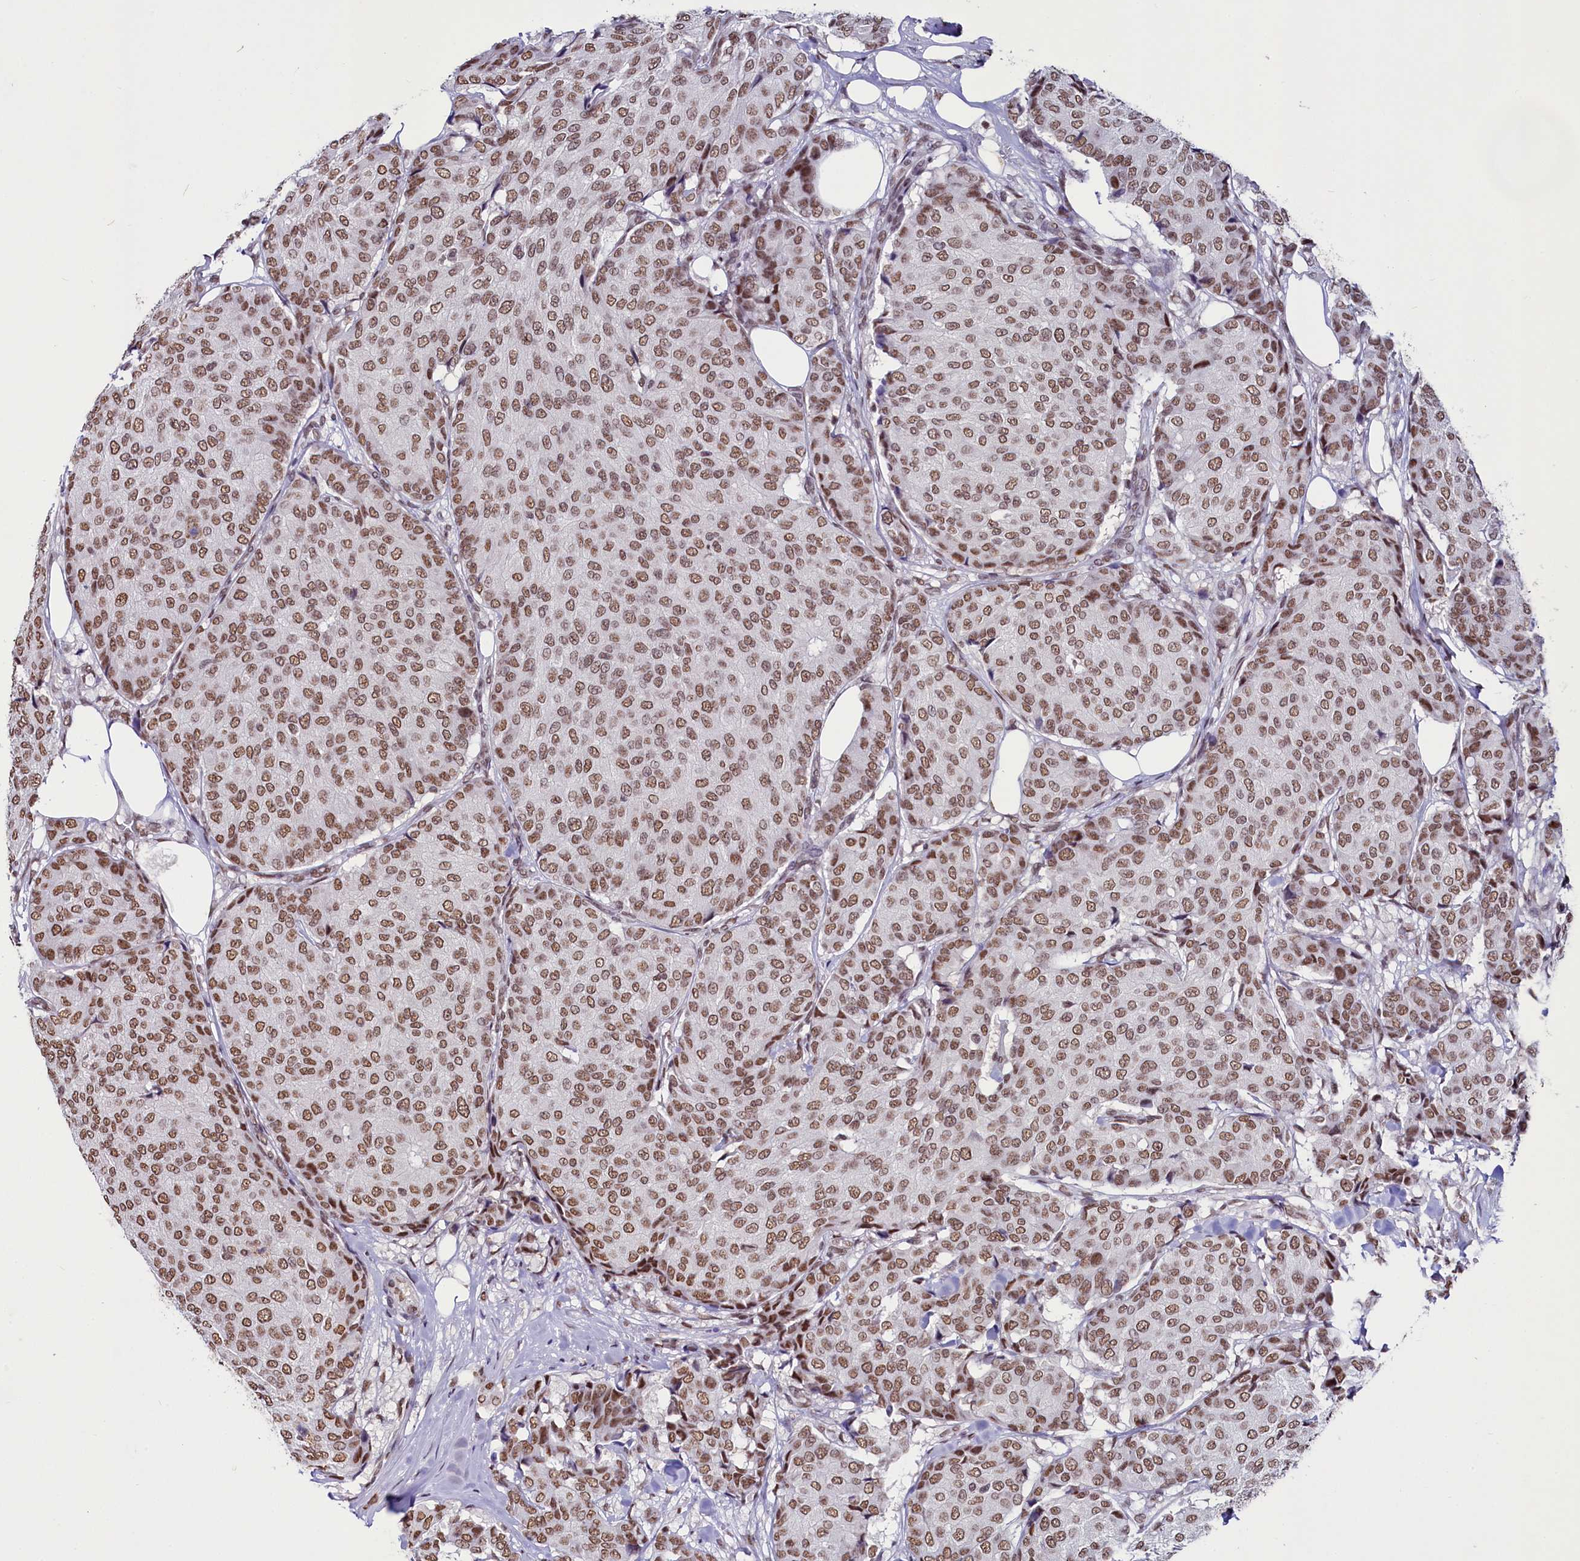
{"staining": {"intensity": "moderate", "quantity": ">75%", "location": "nuclear"}, "tissue": "breast cancer", "cell_type": "Tumor cells", "image_type": "cancer", "snomed": [{"axis": "morphology", "description": "Duct carcinoma"}, {"axis": "topography", "description": "Breast"}], "caption": "Breast cancer (invasive ductal carcinoma) stained for a protein (brown) displays moderate nuclear positive expression in approximately >75% of tumor cells.", "gene": "PARPBP", "patient": {"sex": "female", "age": 75}}